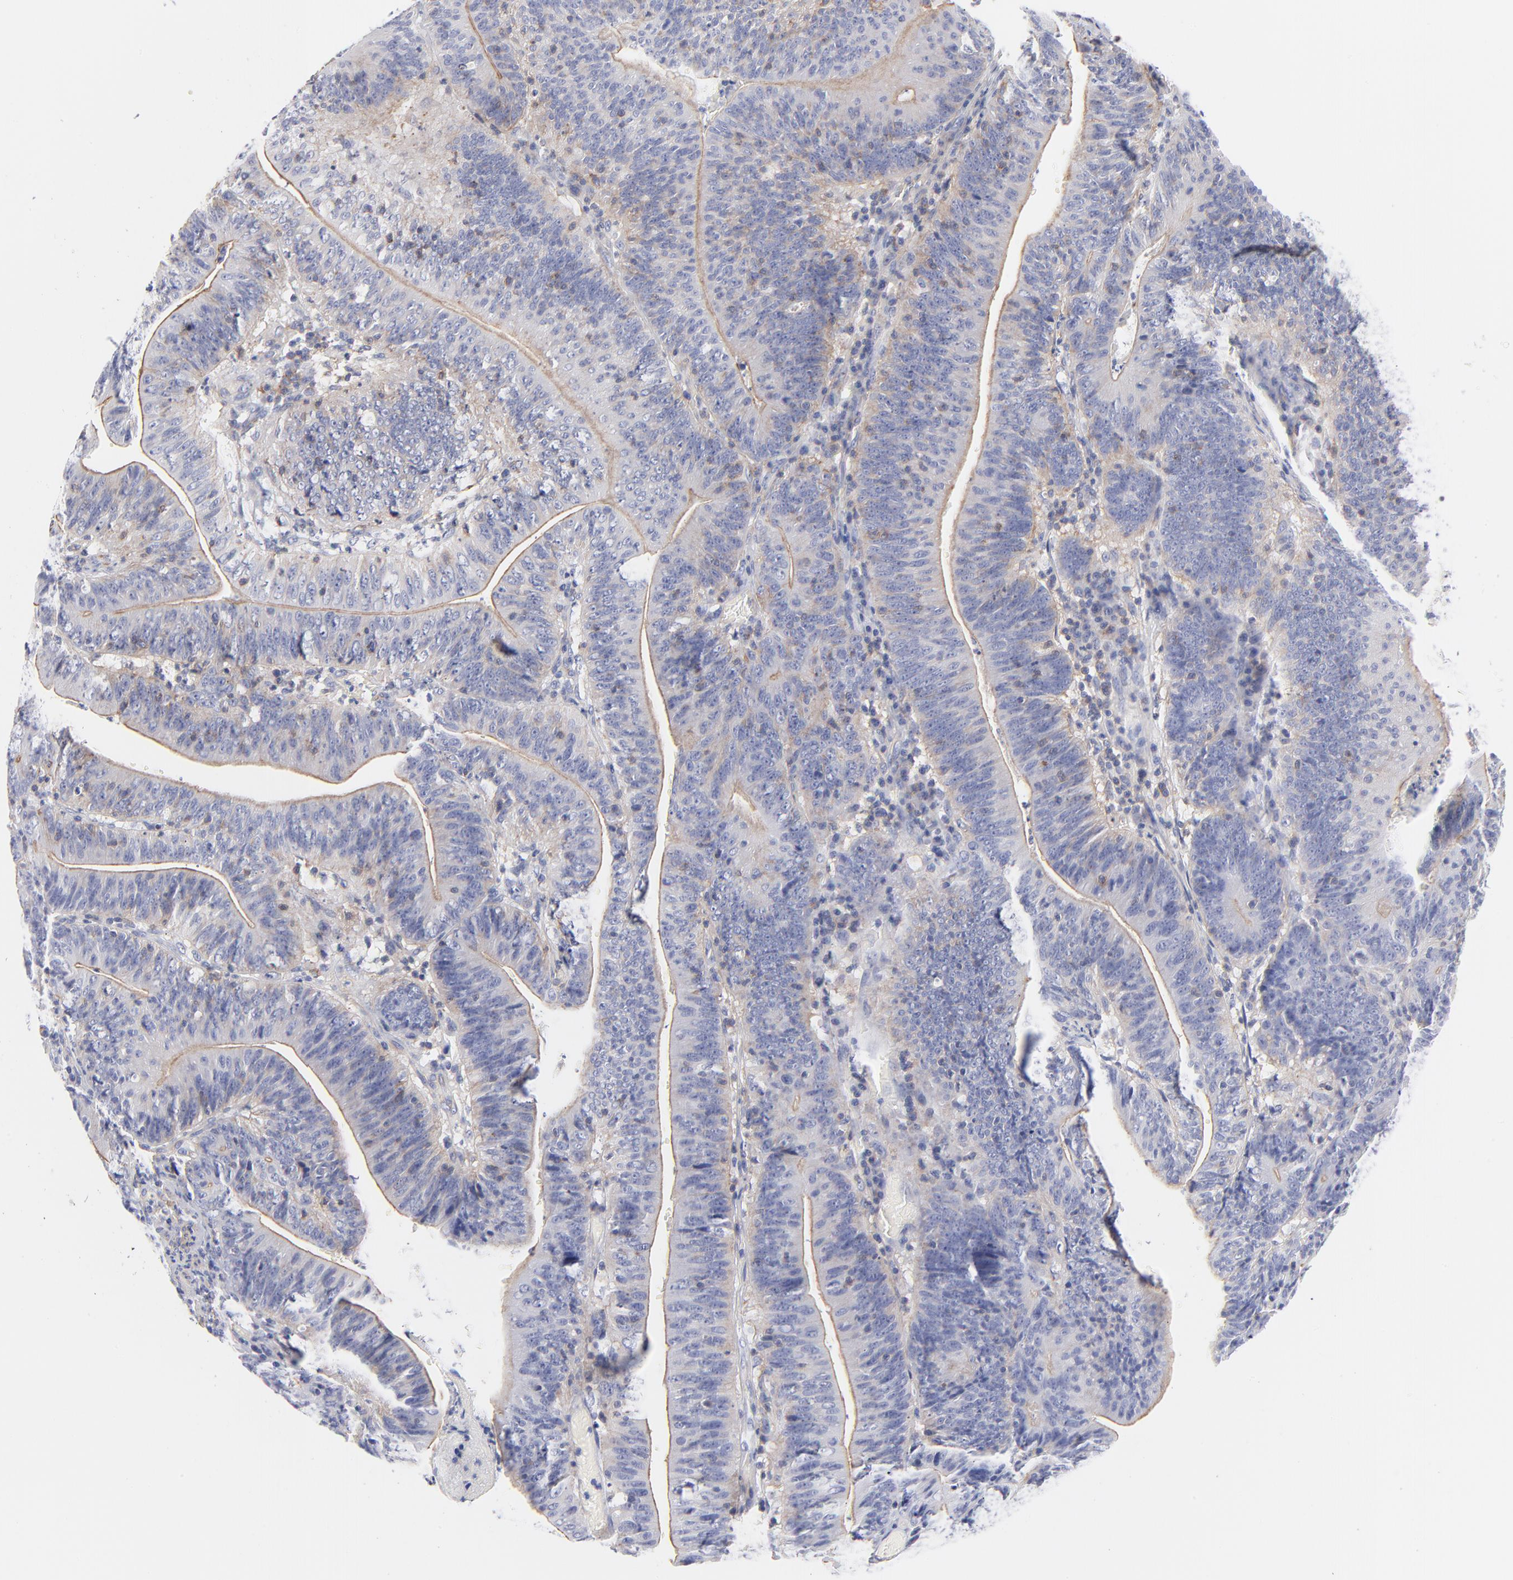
{"staining": {"intensity": "weak", "quantity": "25%-75%", "location": "cytoplasmic/membranous"}, "tissue": "stomach cancer", "cell_type": "Tumor cells", "image_type": "cancer", "snomed": [{"axis": "morphology", "description": "Adenocarcinoma, NOS"}, {"axis": "topography", "description": "Stomach, lower"}], "caption": "High-magnification brightfield microscopy of stomach cancer (adenocarcinoma) stained with DAB (3,3'-diaminobenzidine) (brown) and counterstained with hematoxylin (blue). tumor cells exhibit weak cytoplasmic/membranous positivity is appreciated in approximately25%-75% of cells.", "gene": "ACTA2", "patient": {"sex": "female", "age": 86}}